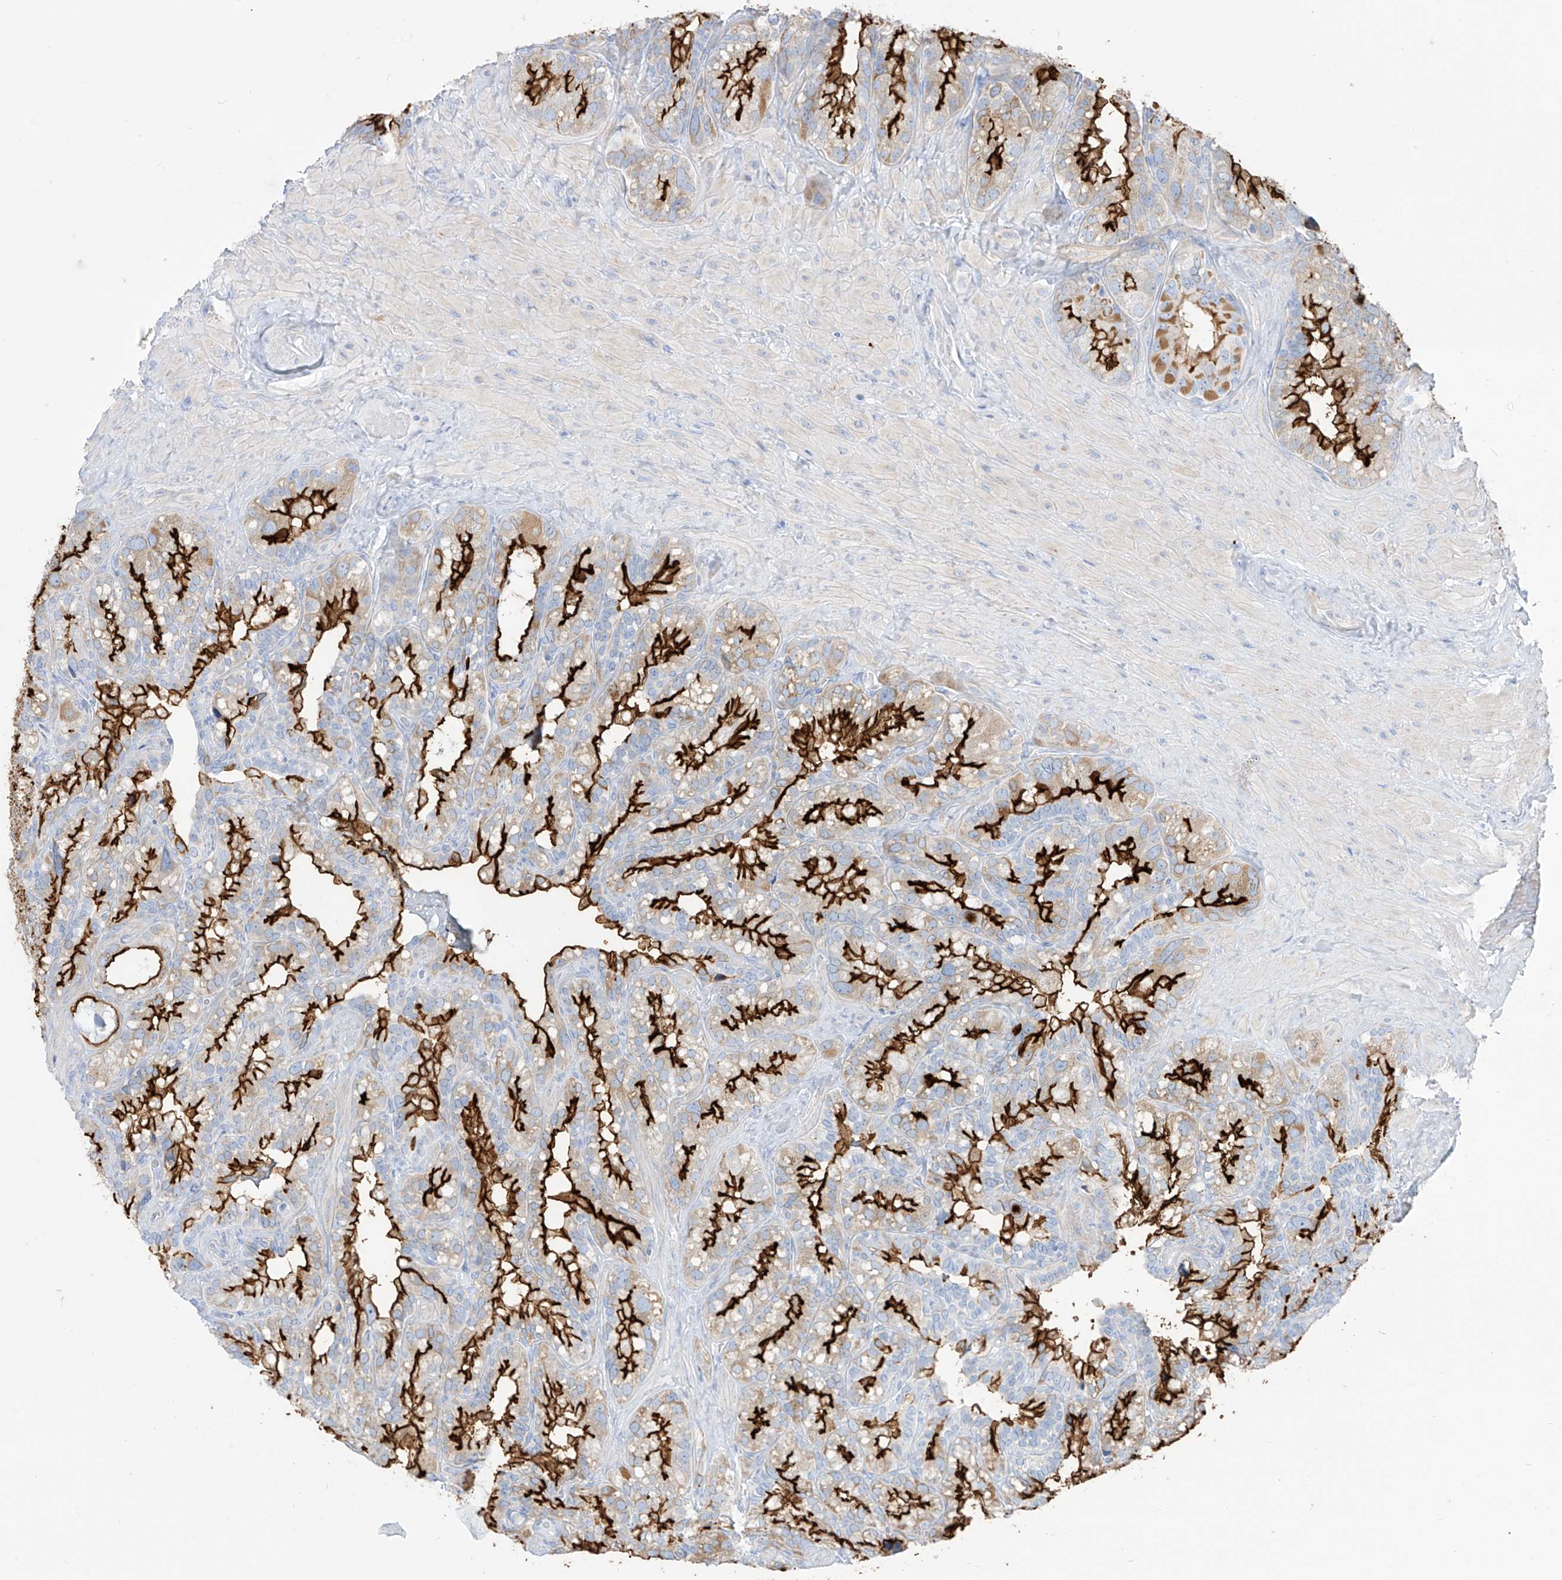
{"staining": {"intensity": "strong", "quantity": "25%-75%", "location": "cytoplasmic/membranous"}, "tissue": "seminal vesicle", "cell_type": "Glandular cells", "image_type": "normal", "snomed": [{"axis": "morphology", "description": "Normal tissue, NOS"}, {"axis": "topography", "description": "Prostate"}, {"axis": "topography", "description": "Seminal veicle"}], "caption": "An immunohistochemistry (IHC) micrograph of benign tissue is shown. Protein staining in brown shows strong cytoplasmic/membranous positivity in seminal vesicle within glandular cells.", "gene": "SLC26A3", "patient": {"sex": "male", "age": 68}}